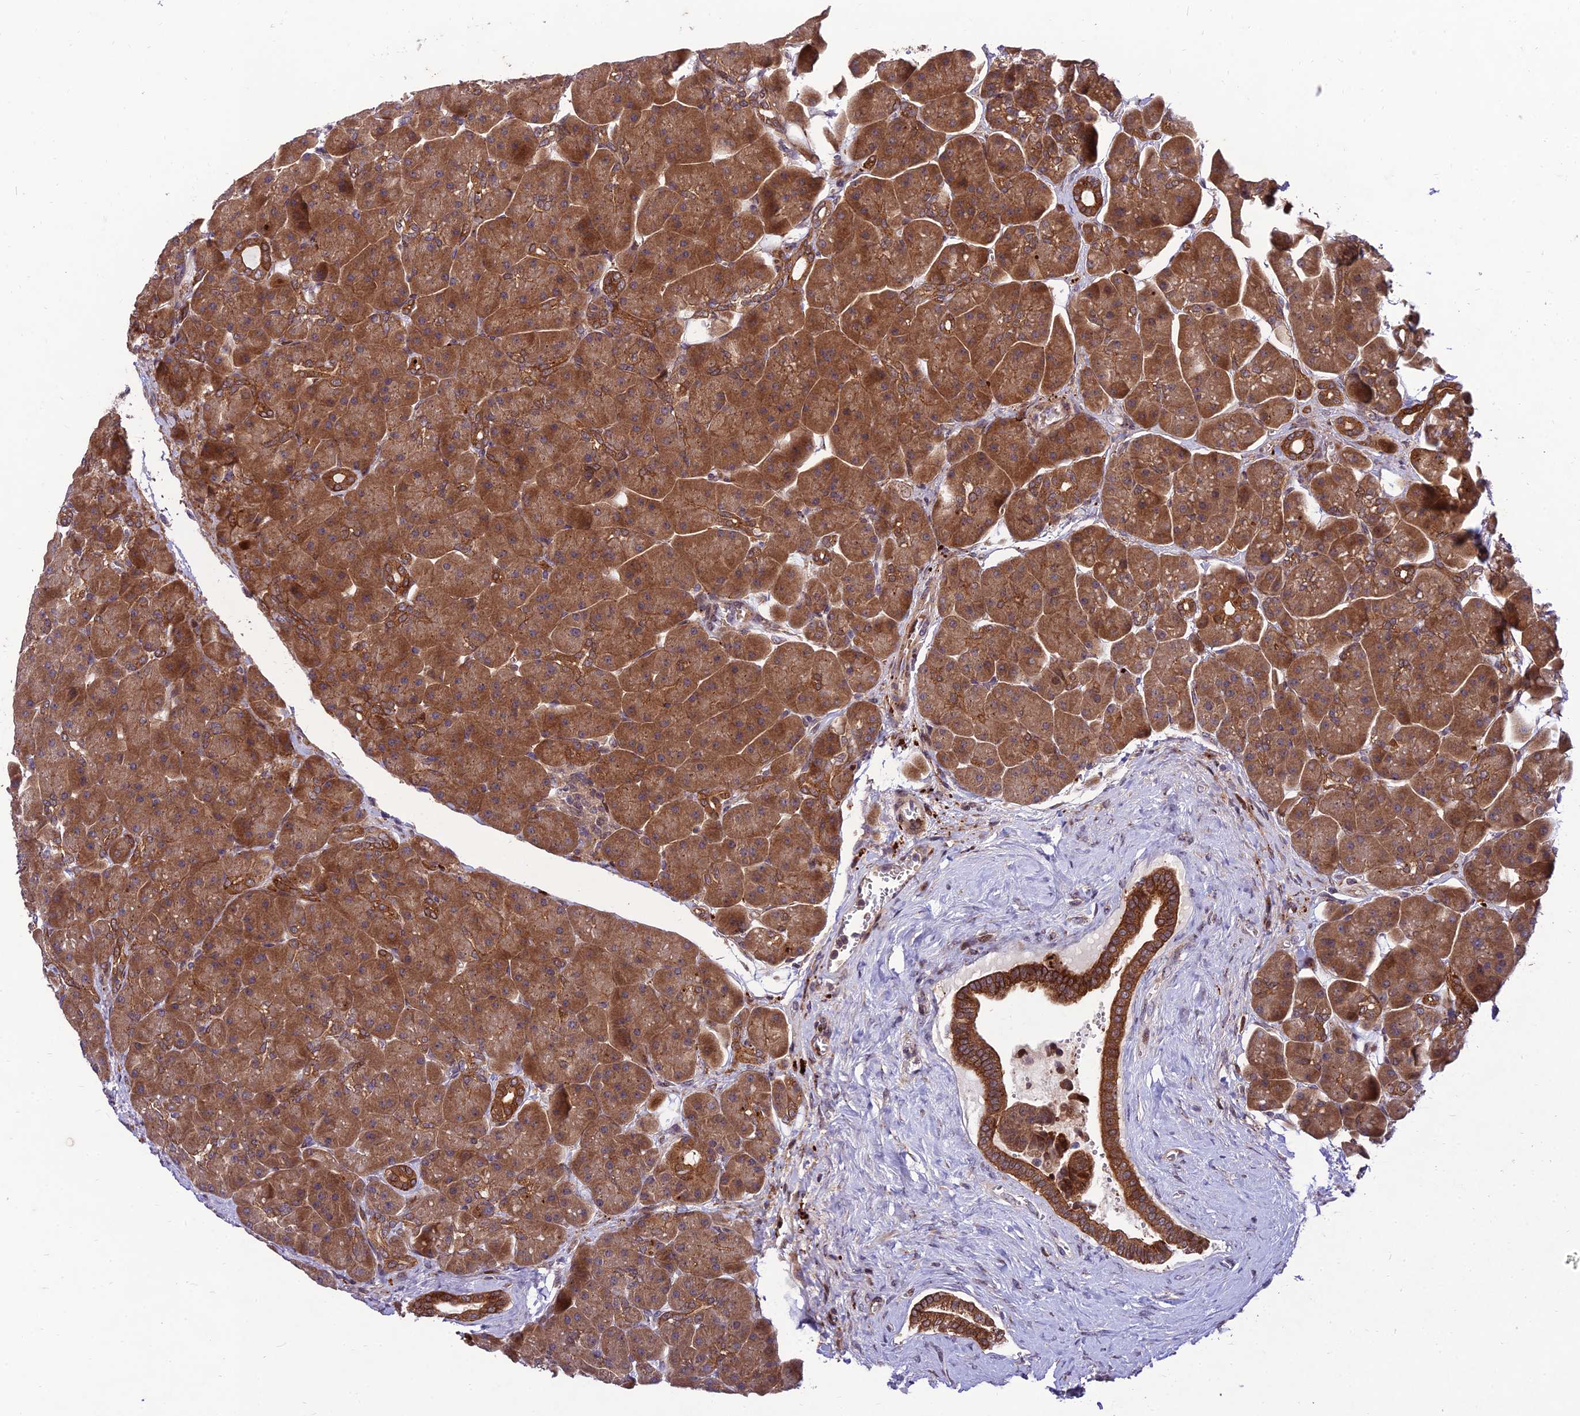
{"staining": {"intensity": "strong", "quantity": ">75%", "location": "cytoplasmic/membranous"}, "tissue": "pancreas", "cell_type": "Exocrine glandular cells", "image_type": "normal", "snomed": [{"axis": "morphology", "description": "Normal tissue, NOS"}, {"axis": "topography", "description": "Pancreas"}], "caption": "Pancreas stained with a protein marker shows strong staining in exocrine glandular cells.", "gene": "MKKS", "patient": {"sex": "male", "age": 66}}